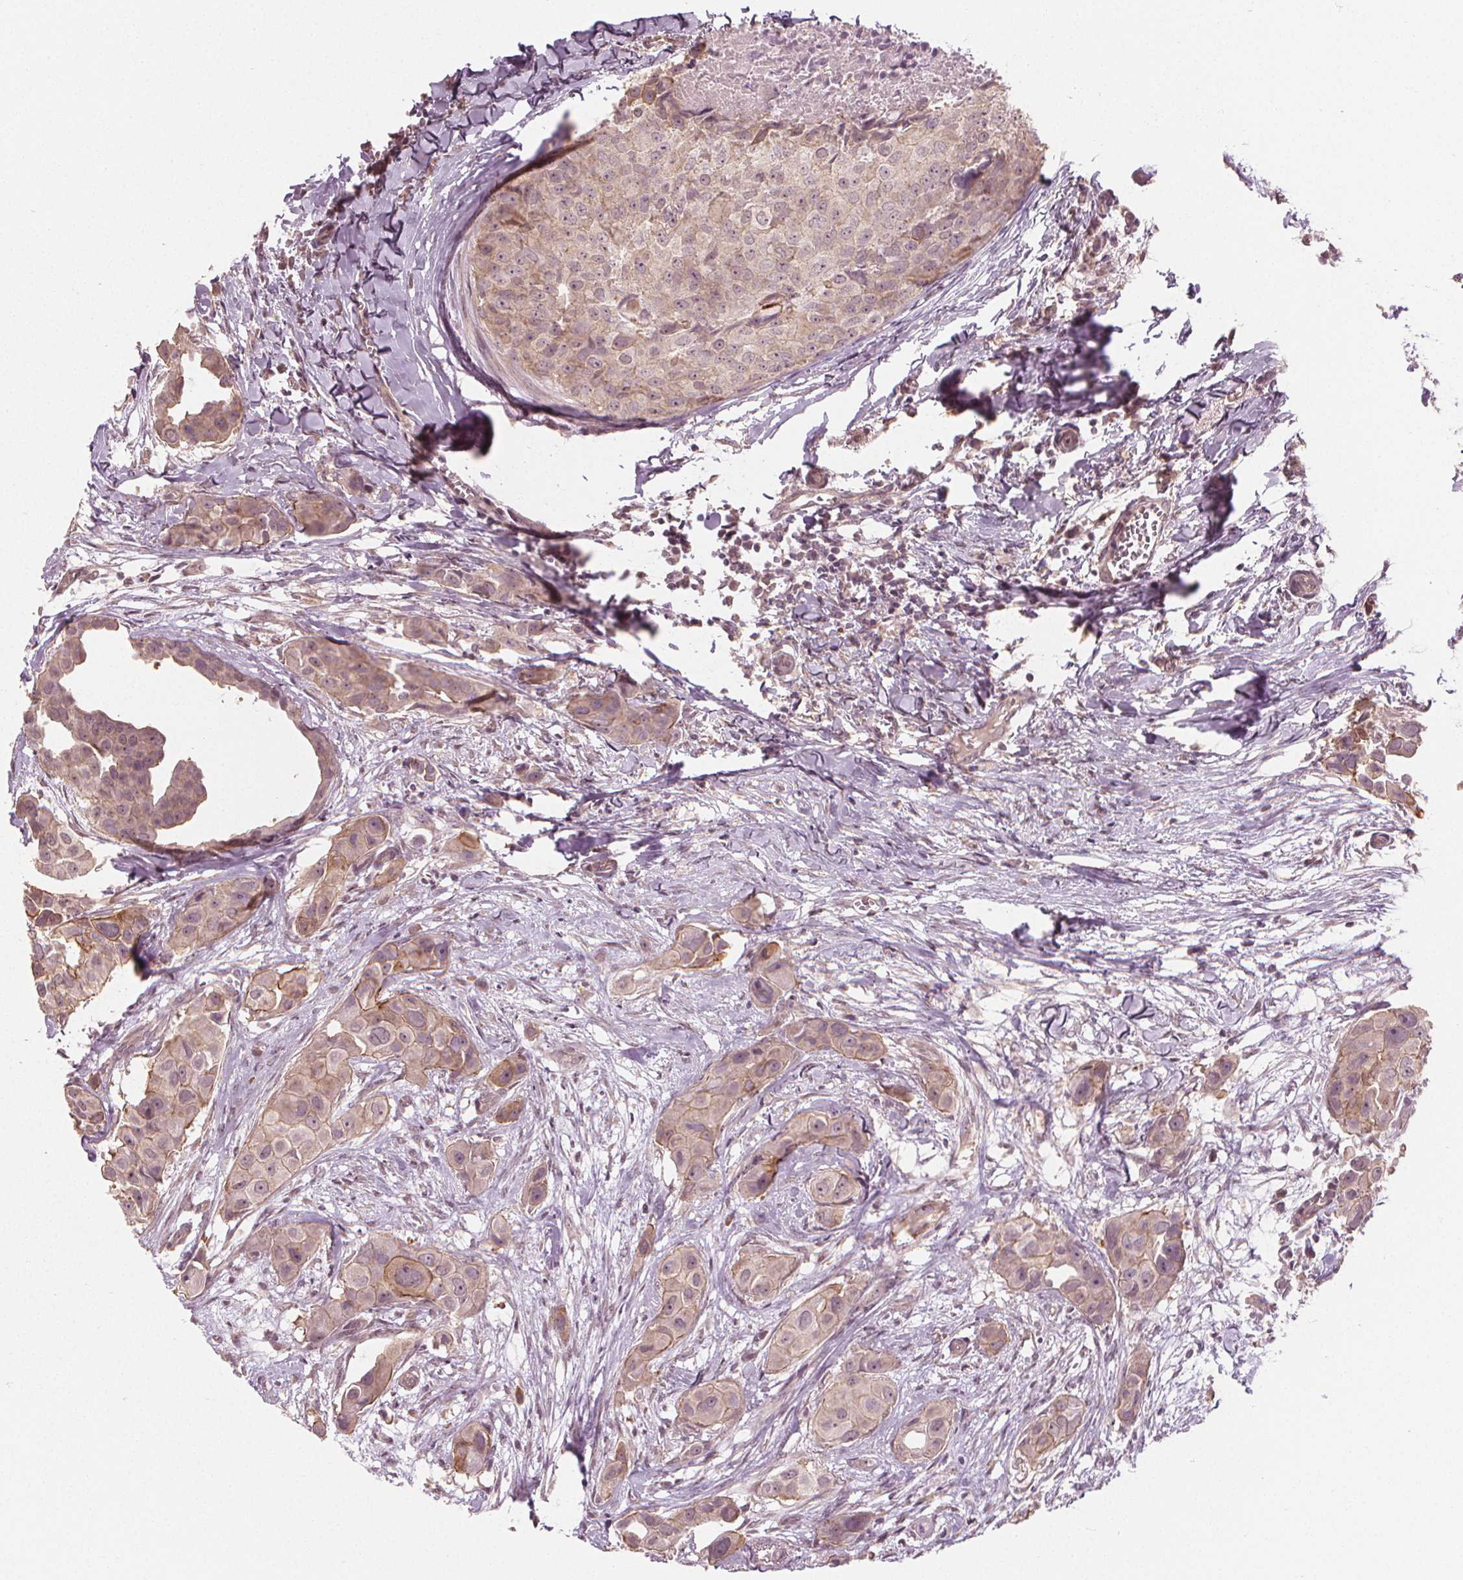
{"staining": {"intensity": "moderate", "quantity": "<25%", "location": "cytoplasmic/membranous,nuclear"}, "tissue": "breast cancer", "cell_type": "Tumor cells", "image_type": "cancer", "snomed": [{"axis": "morphology", "description": "Duct carcinoma"}, {"axis": "topography", "description": "Breast"}], "caption": "A low amount of moderate cytoplasmic/membranous and nuclear positivity is present in about <25% of tumor cells in infiltrating ductal carcinoma (breast) tissue. The staining is performed using DAB (3,3'-diaminobenzidine) brown chromogen to label protein expression. The nuclei are counter-stained blue using hematoxylin.", "gene": "CLBA1", "patient": {"sex": "female", "age": 38}}